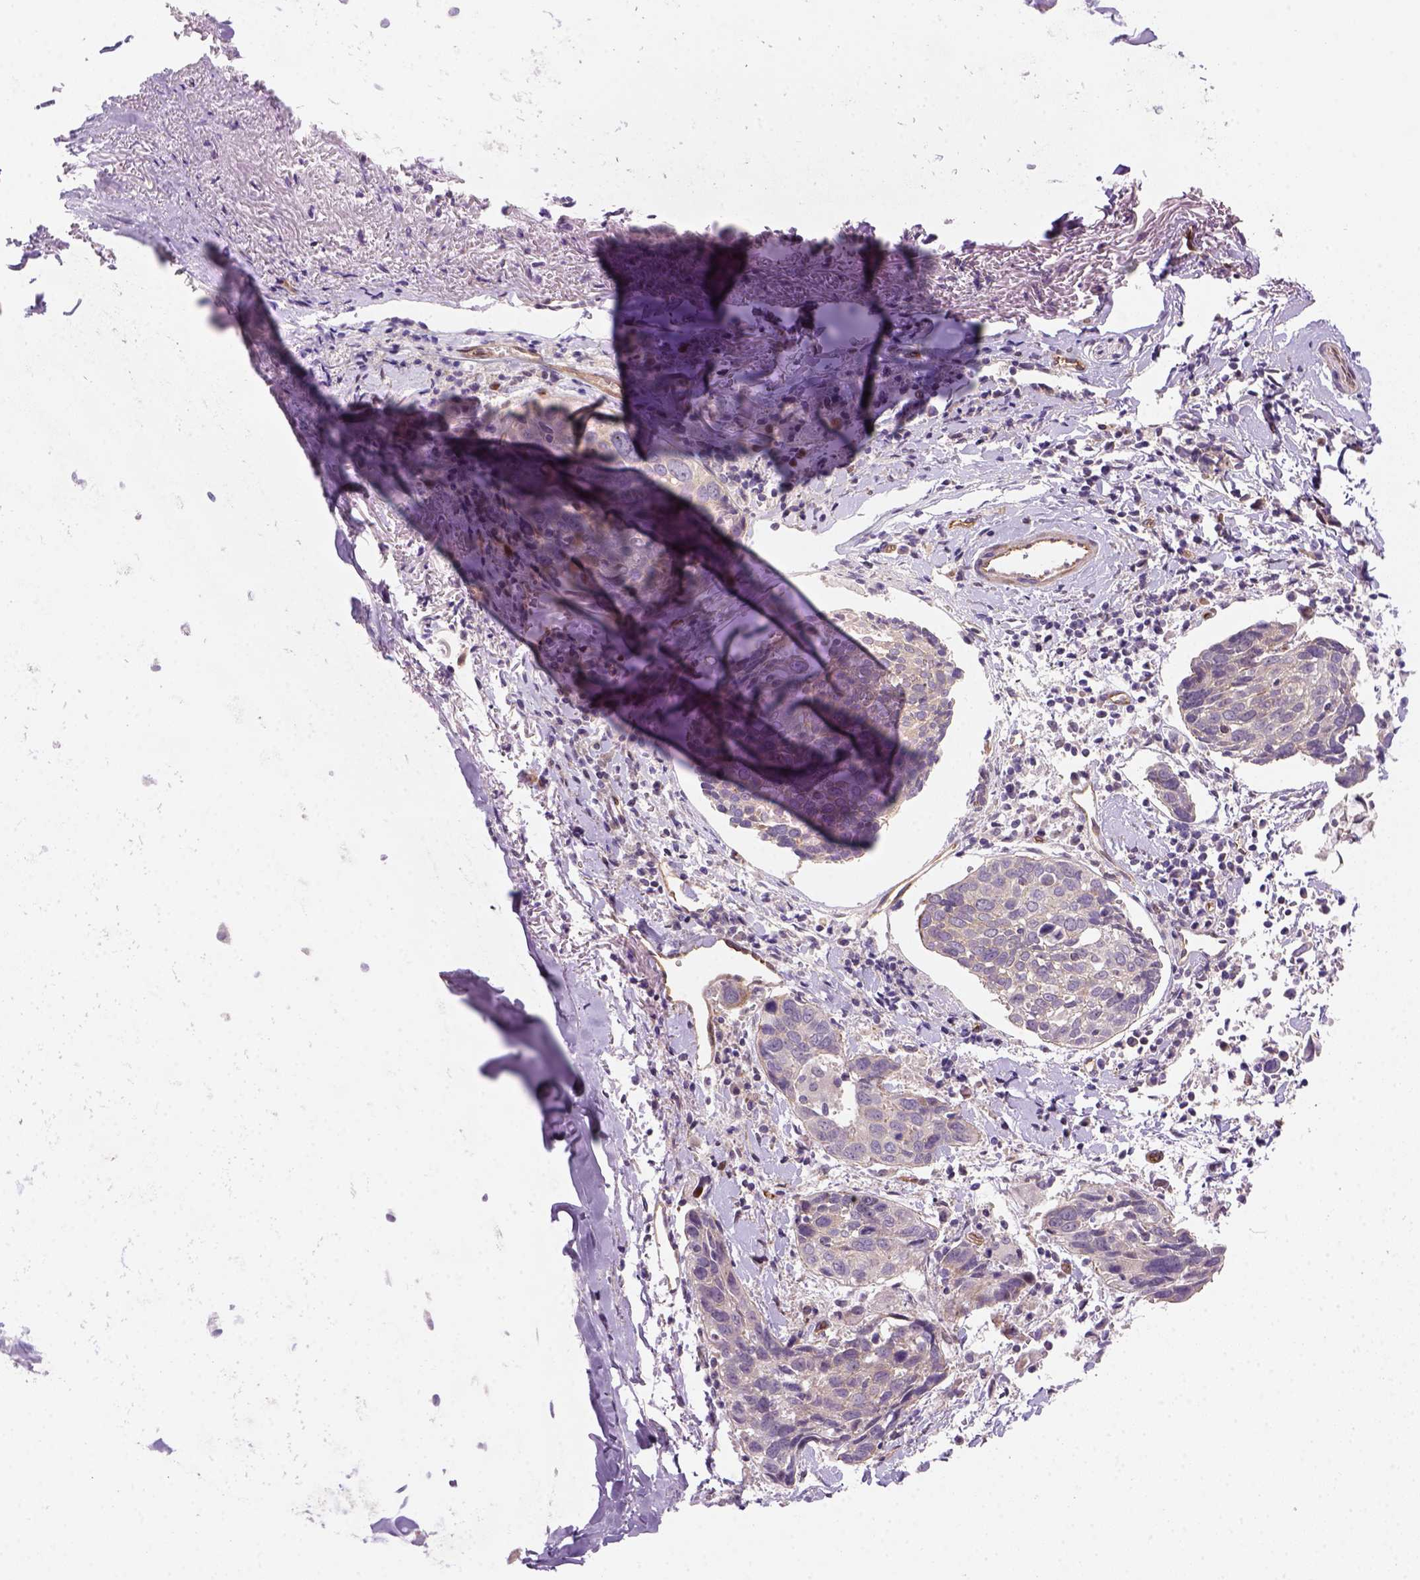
{"staining": {"intensity": "weak", "quantity": ">75%", "location": "cytoplasmic/membranous"}, "tissue": "lung cancer", "cell_type": "Tumor cells", "image_type": "cancer", "snomed": [{"axis": "morphology", "description": "Squamous cell carcinoma, NOS"}, {"axis": "topography", "description": "Lung"}], "caption": "A high-resolution micrograph shows IHC staining of squamous cell carcinoma (lung), which displays weak cytoplasmic/membranous expression in about >75% of tumor cells.", "gene": "VSTM5", "patient": {"sex": "male", "age": 57}}